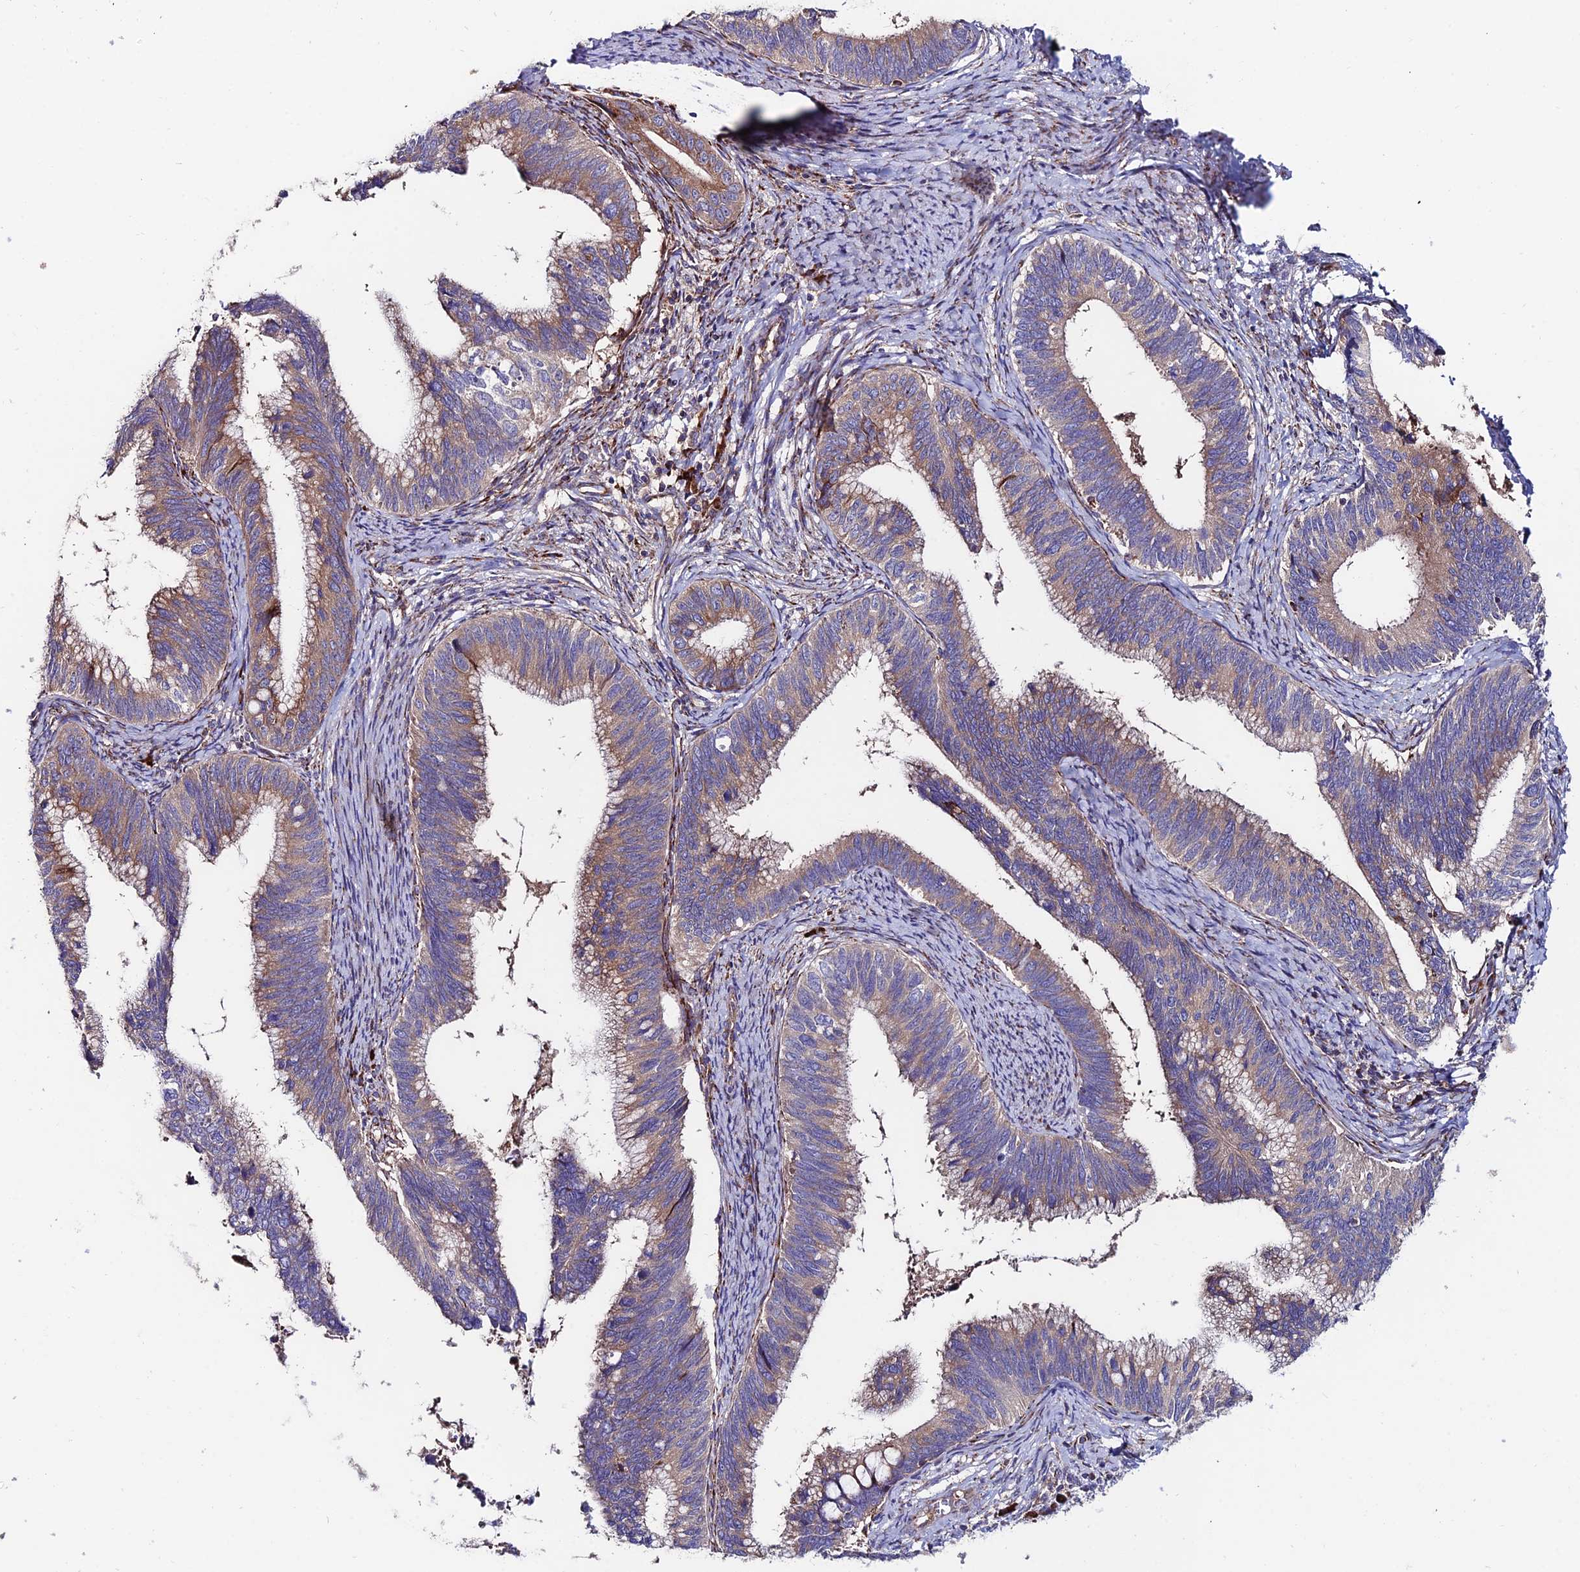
{"staining": {"intensity": "moderate", "quantity": "25%-75%", "location": "cytoplasmic/membranous"}, "tissue": "cervical cancer", "cell_type": "Tumor cells", "image_type": "cancer", "snomed": [{"axis": "morphology", "description": "Adenocarcinoma, NOS"}, {"axis": "topography", "description": "Cervix"}], "caption": "Human cervical adenocarcinoma stained for a protein (brown) exhibits moderate cytoplasmic/membranous positive positivity in about 25%-75% of tumor cells.", "gene": "EIF3K", "patient": {"sex": "female", "age": 42}}